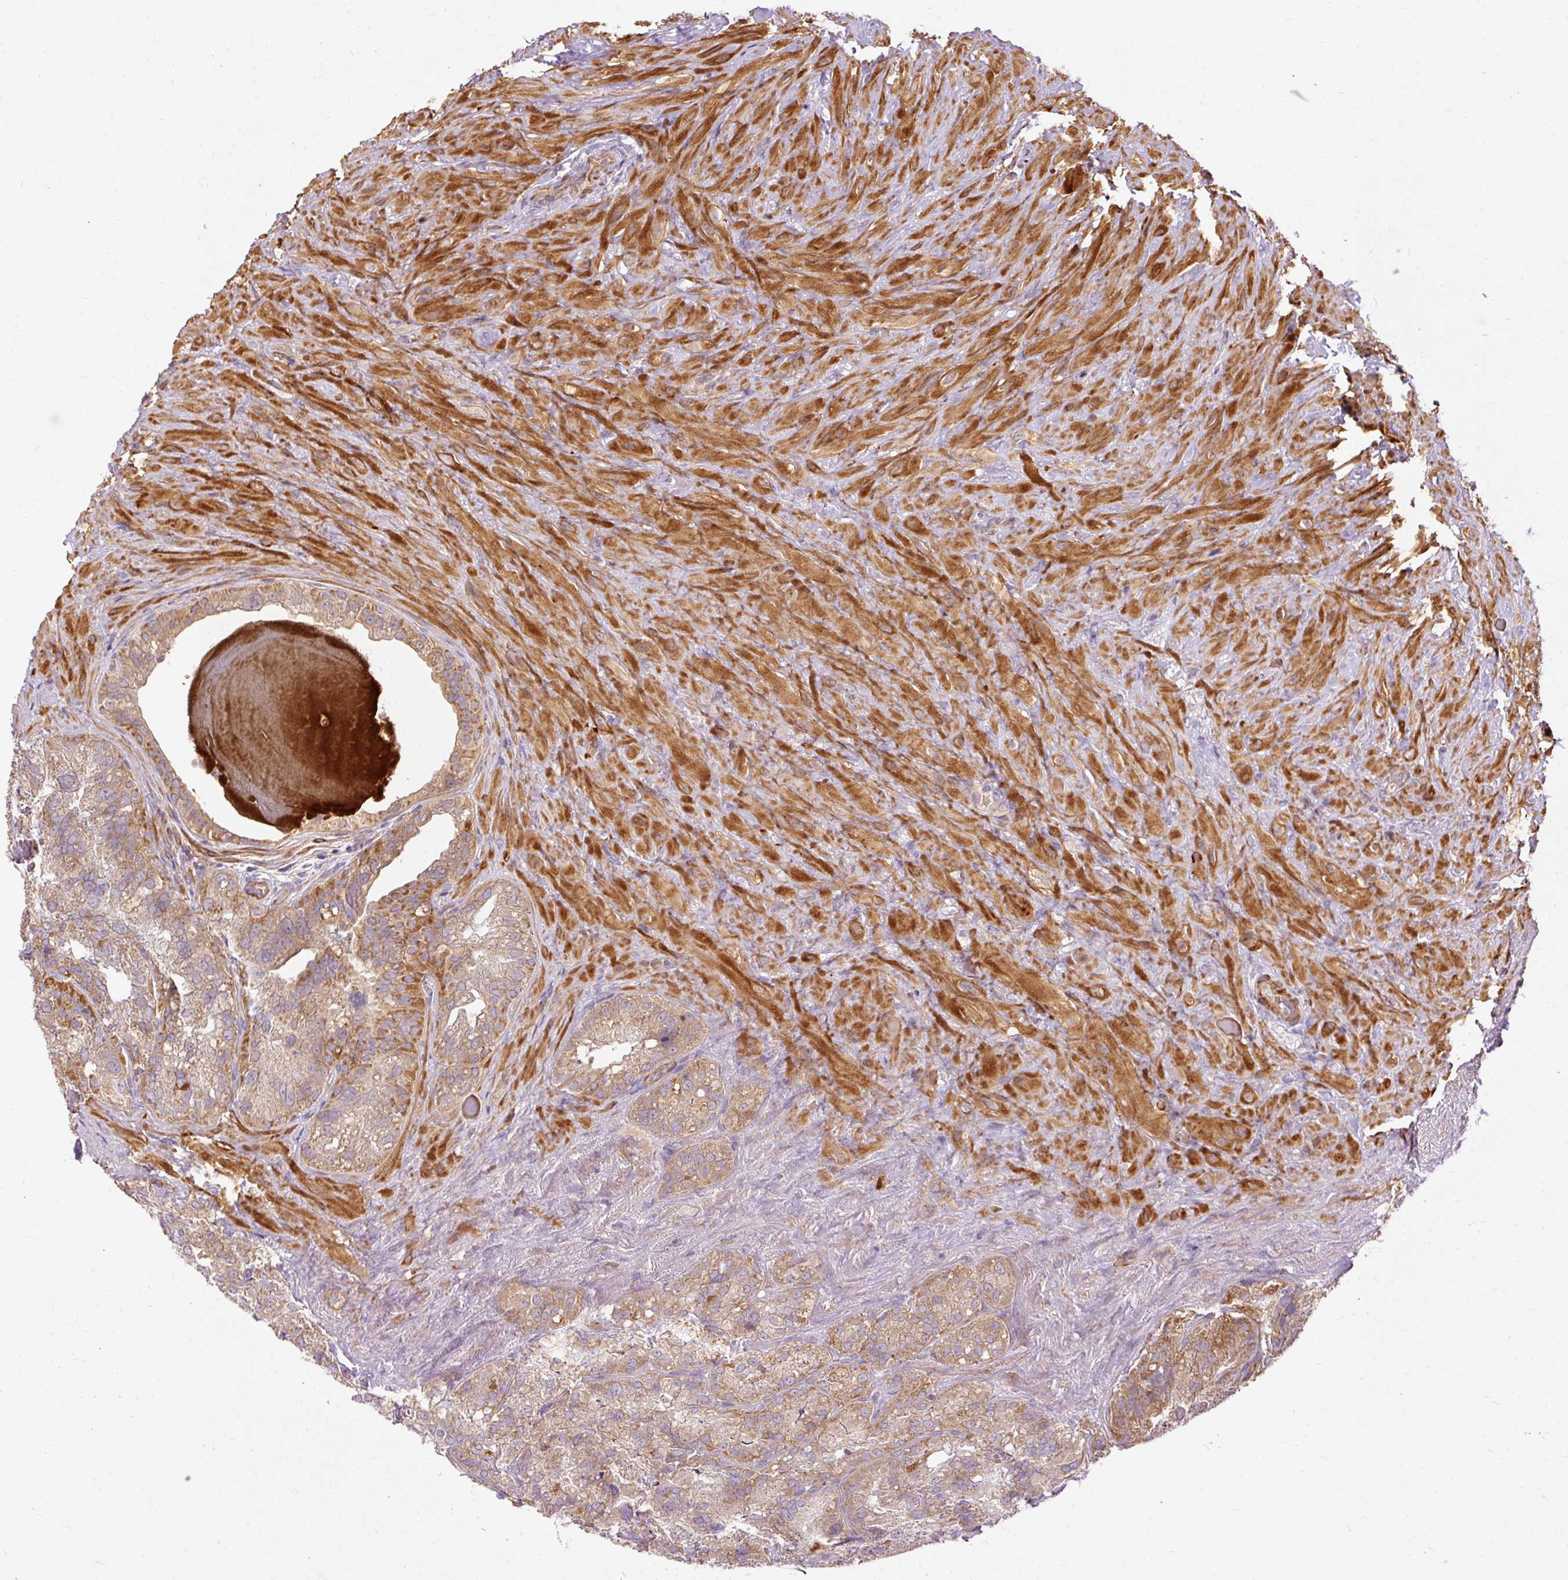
{"staining": {"intensity": "moderate", "quantity": ">75%", "location": "cytoplasmic/membranous"}, "tissue": "seminal vesicle", "cell_type": "Glandular cells", "image_type": "normal", "snomed": [{"axis": "morphology", "description": "Normal tissue, NOS"}, {"axis": "topography", "description": "Seminal veicle"}], "caption": "A micrograph of human seminal vesicle stained for a protein exhibits moderate cytoplasmic/membranous brown staining in glandular cells. (IHC, brightfield microscopy, high magnification).", "gene": "RIPOR3", "patient": {"sex": "male", "age": 69}}